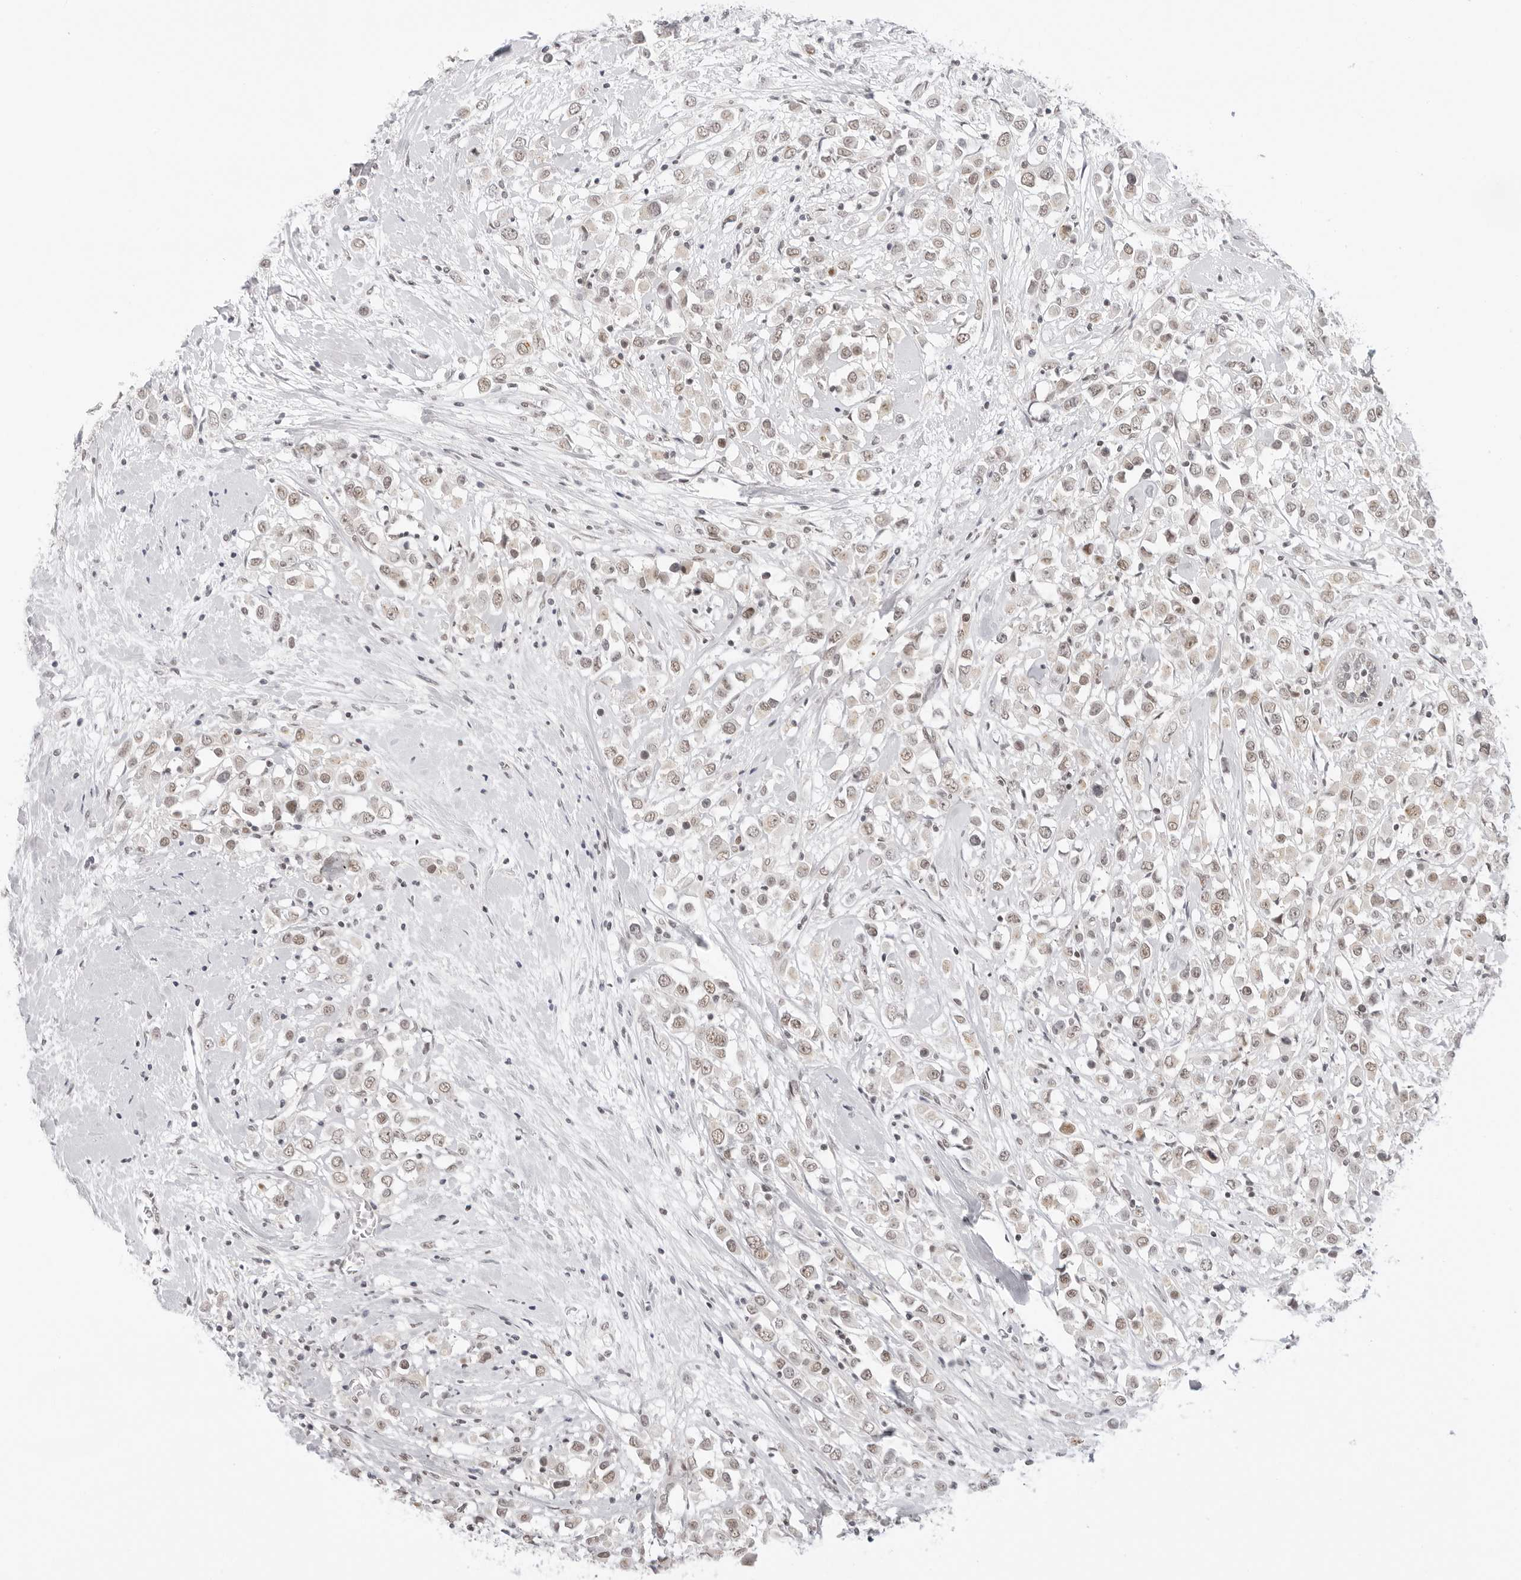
{"staining": {"intensity": "weak", "quantity": ">75%", "location": "nuclear"}, "tissue": "breast cancer", "cell_type": "Tumor cells", "image_type": "cancer", "snomed": [{"axis": "morphology", "description": "Duct carcinoma"}, {"axis": "topography", "description": "Breast"}], "caption": "Approximately >75% of tumor cells in breast cancer (invasive ductal carcinoma) demonstrate weak nuclear protein staining as visualized by brown immunohistochemical staining.", "gene": "TCIM", "patient": {"sex": "female", "age": 61}}